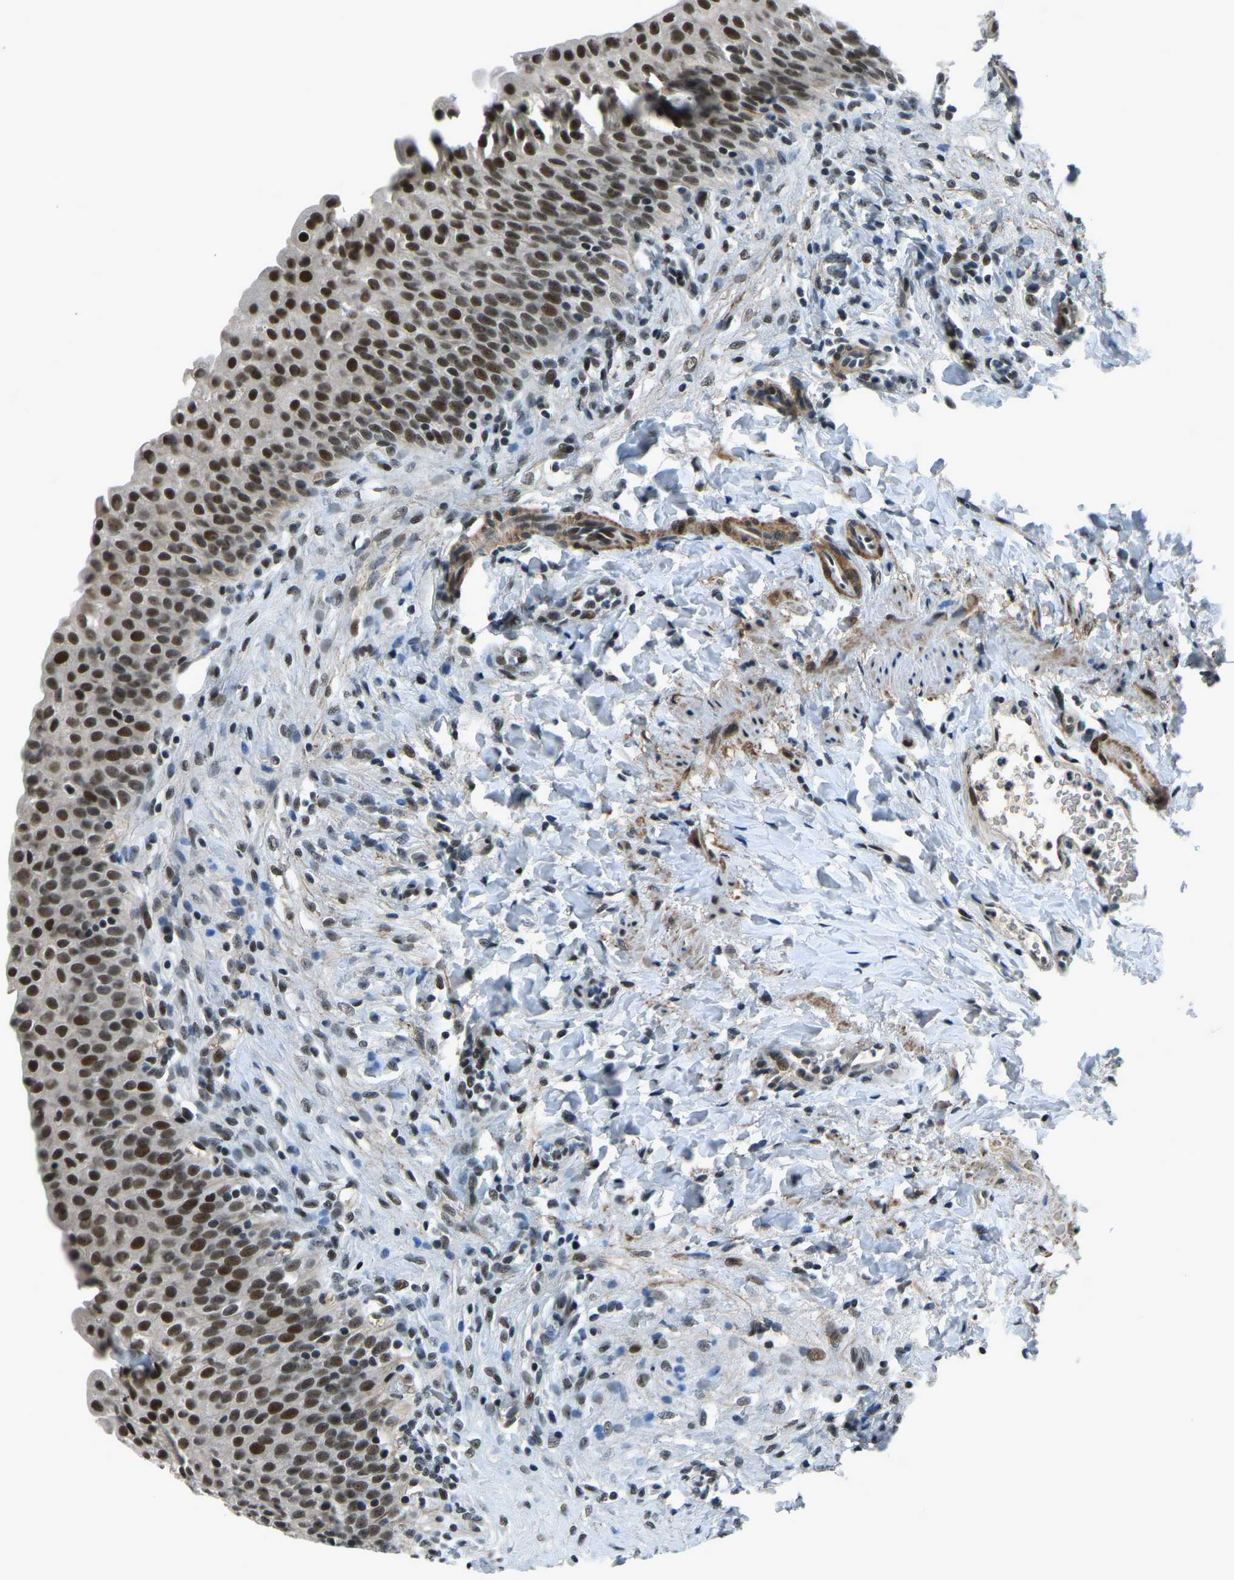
{"staining": {"intensity": "strong", "quantity": ">75%", "location": "nuclear"}, "tissue": "urinary bladder", "cell_type": "Urothelial cells", "image_type": "normal", "snomed": [{"axis": "morphology", "description": "Urothelial carcinoma, High grade"}, {"axis": "topography", "description": "Urinary bladder"}], "caption": "Normal urinary bladder was stained to show a protein in brown. There is high levels of strong nuclear positivity in about >75% of urothelial cells.", "gene": "PRCC", "patient": {"sex": "male", "age": 46}}